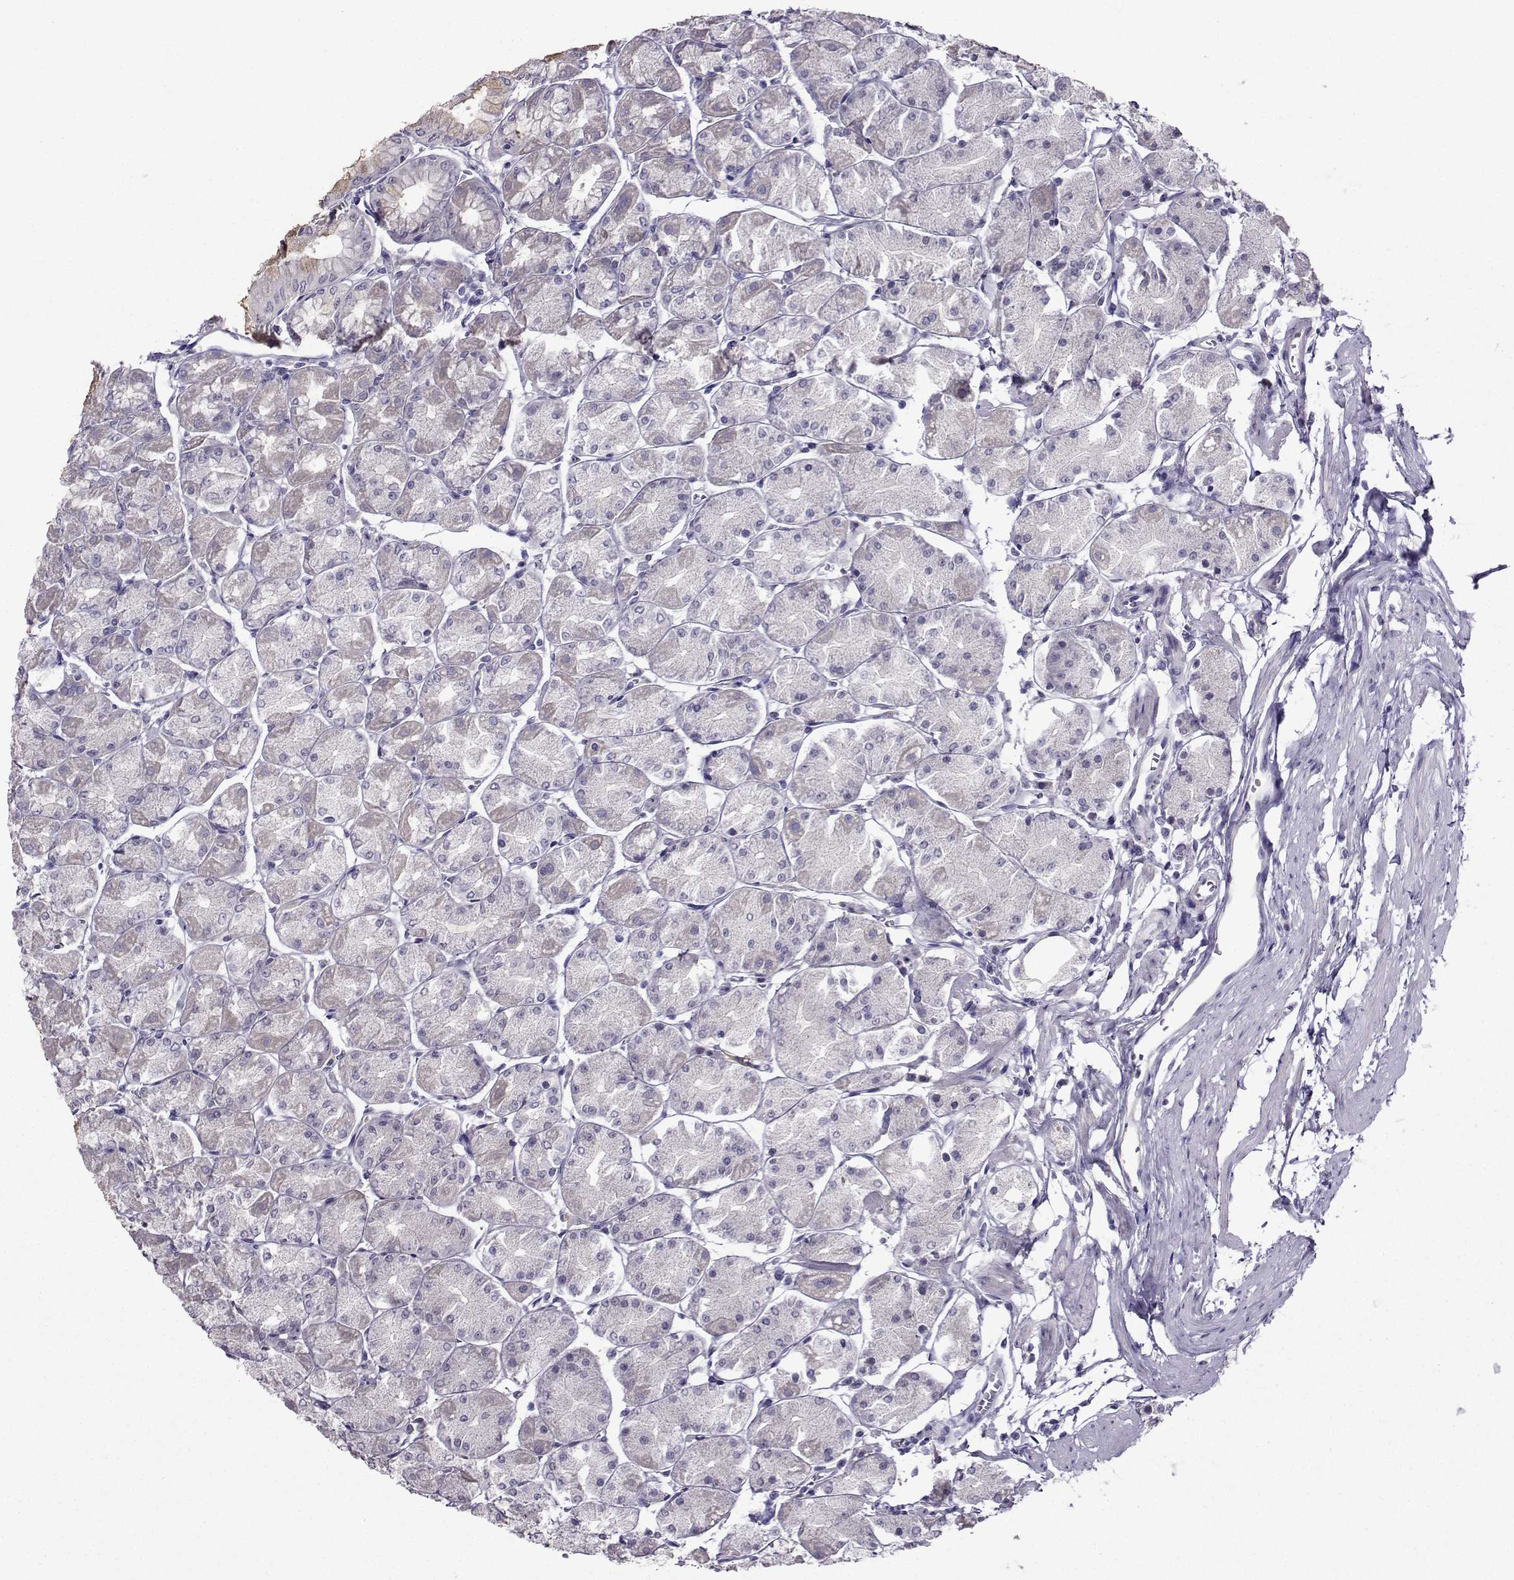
{"staining": {"intensity": "negative", "quantity": "none", "location": "none"}, "tissue": "stomach", "cell_type": "Glandular cells", "image_type": "normal", "snomed": [{"axis": "morphology", "description": "Normal tissue, NOS"}, {"axis": "topography", "description": "Stomach, upper"}], "caption": "Image shows no significant protein positivity in glandular cells of unremarkable stomach. The staining is performed using DAB brown chromogen with nuclei counter-stained in using hematoxylin.", "gene": "CRYBB1", "patient": {"sex": "male", "age": 60}}